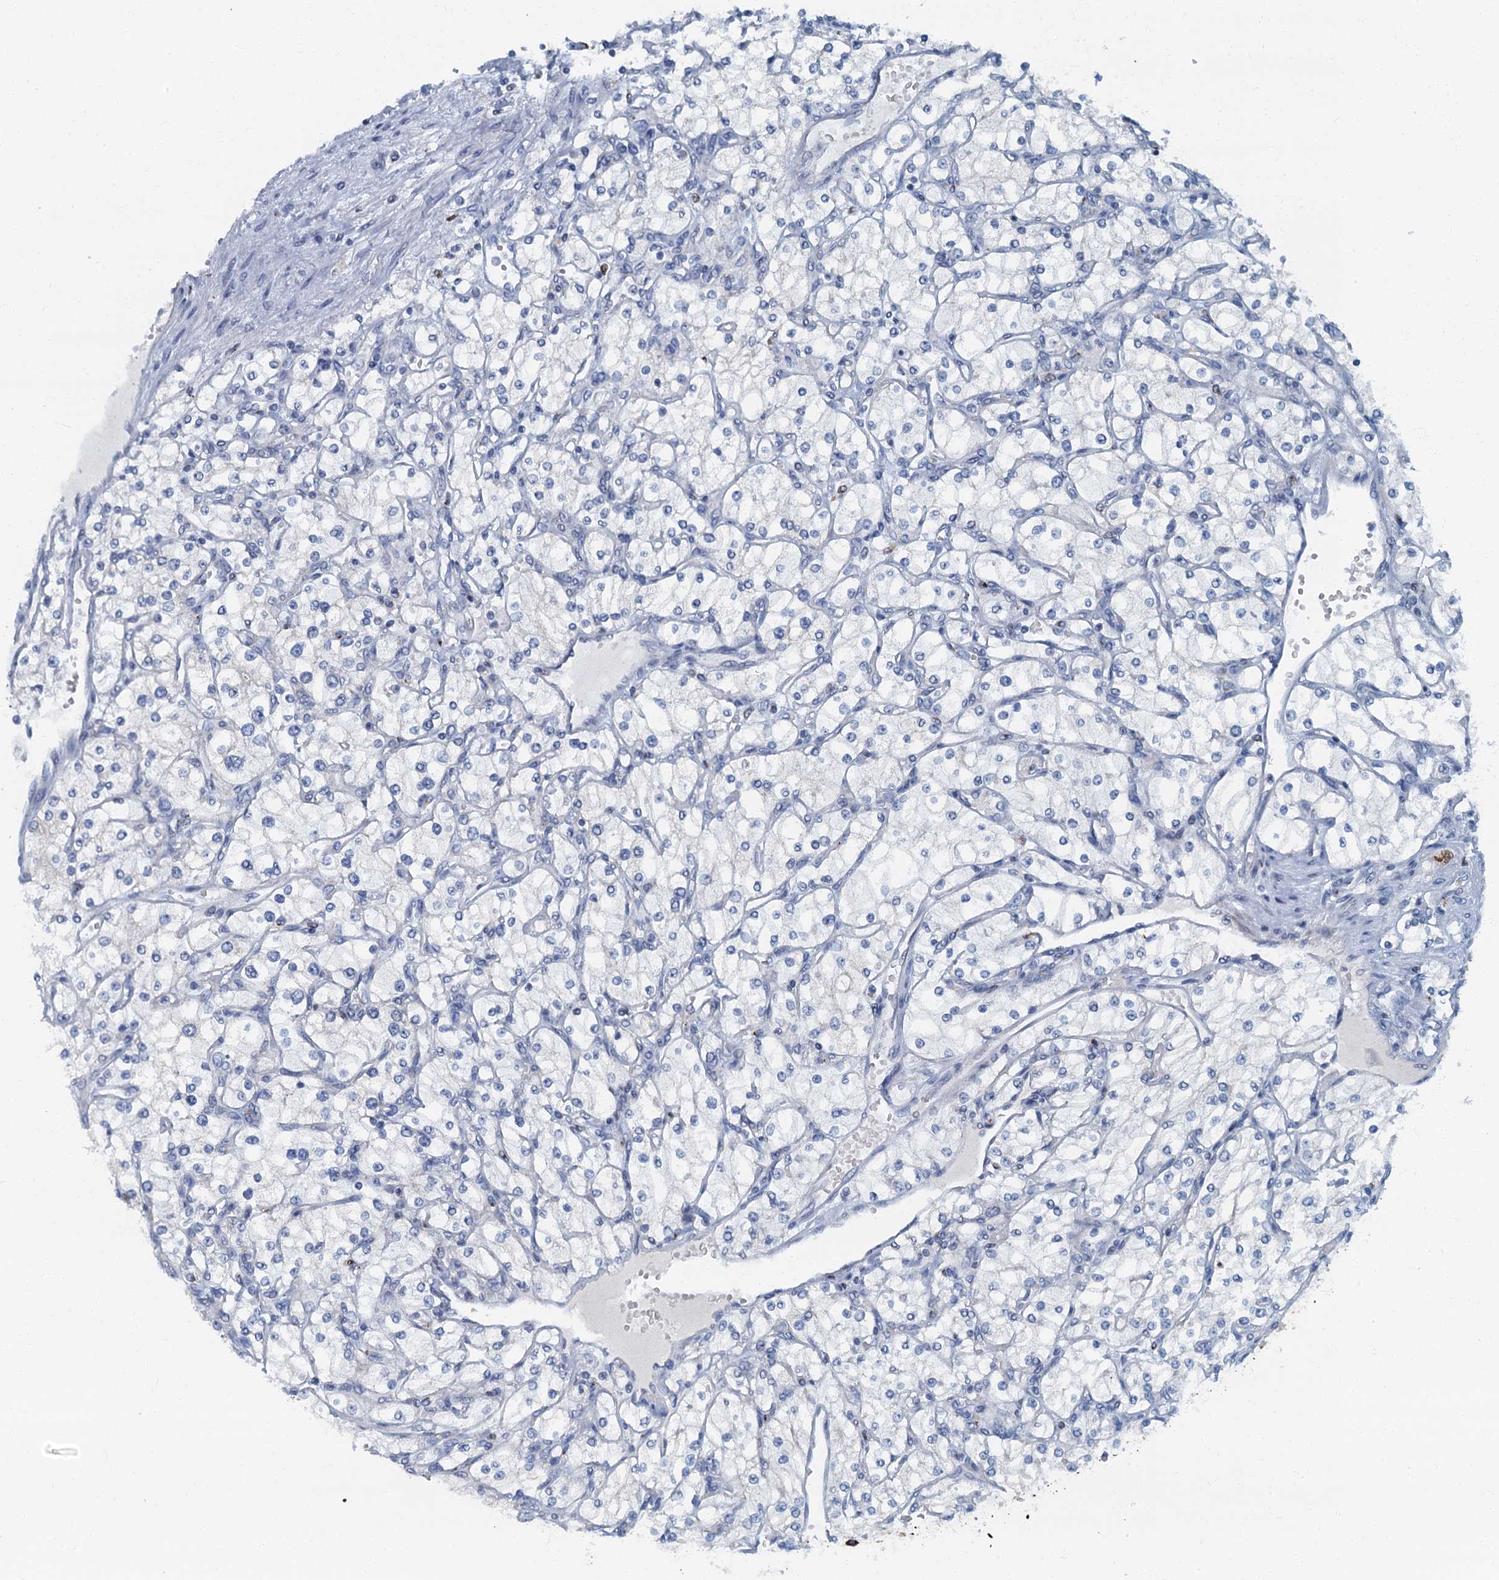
{"staining": {"intensity": "negative", "quantity": "none", "location": "none"}, "tissue": "renal cancer", "cell_type": "Tumor cells", "image_type": "cancer", "snomed": [{"axis": "morphology", "description": "Adenocarcinoma, NOS"}, {"axis": "topography", "description": "Kidney"}], "caption": "This is an immunohistochemistry image of renal cancer. There is no positivity in tumor cells.", "gene": "LYPD3", "patient": {"sex": "male", "age": 80}}